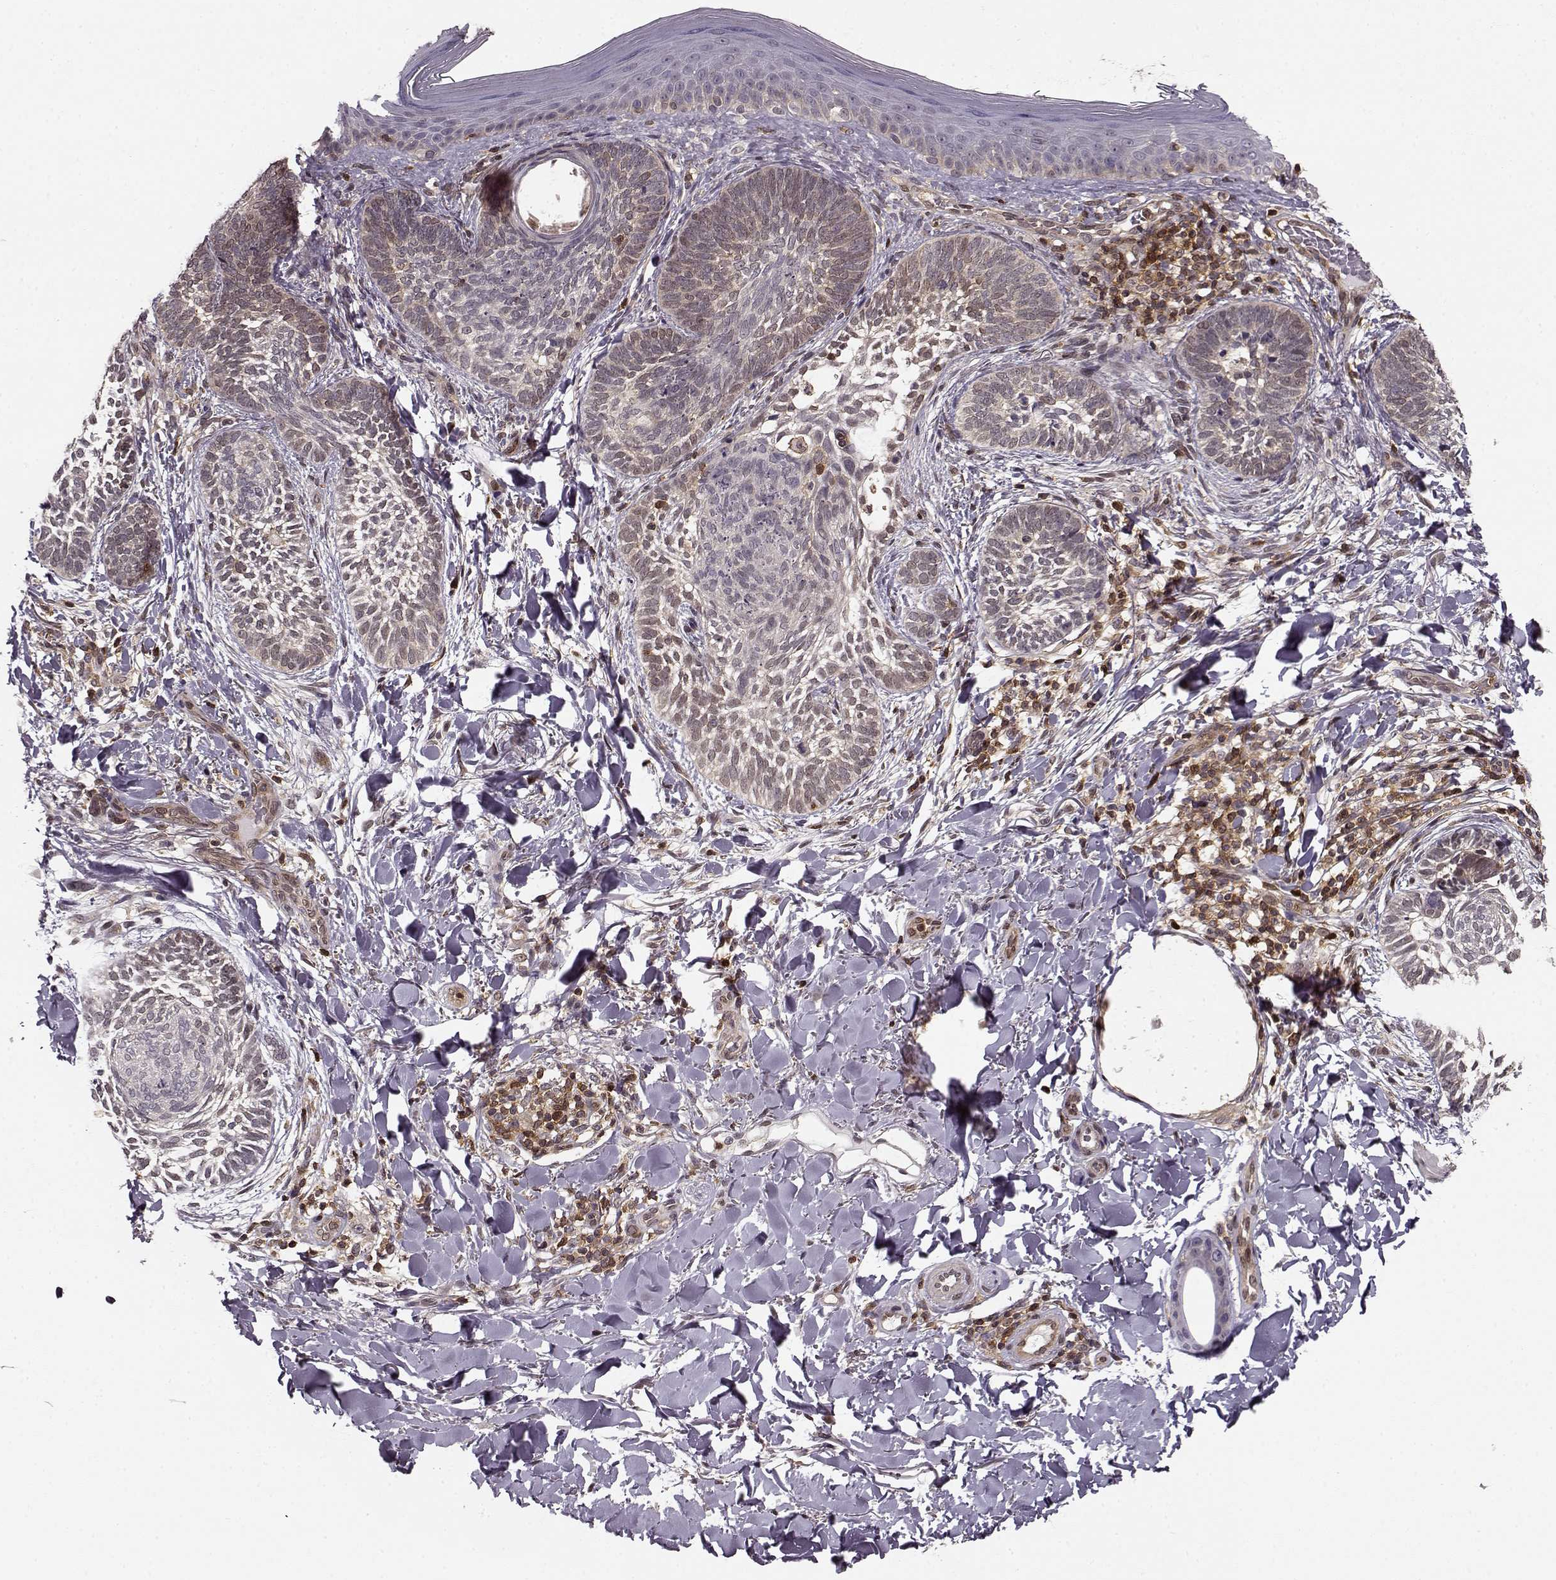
{"staining": {"intensity": "negative", "quantity": "none", "location": "none"}, "tissue": "skin cancer", "cell_type": "Tumor cells", "image_type": "cancer", "snomed": [{"axis": "morphology", "description": "Normal tissue, NOS"}, {"axis": "morphology", "description": "Basal cell carcinoma"}, {"axis": "topography", "description": "Skin"}], "caption": "An IHC photomicrograph of basal cell carcinoma (skin) is shown. There is no staining in tumor cells of basal cell carcinoma (skin). (DAB immunohistochemistry (IHC) with hematoxylin counter stain).", "gene": "MFSD1", "patient": {"sex": "male", "age": 46}}